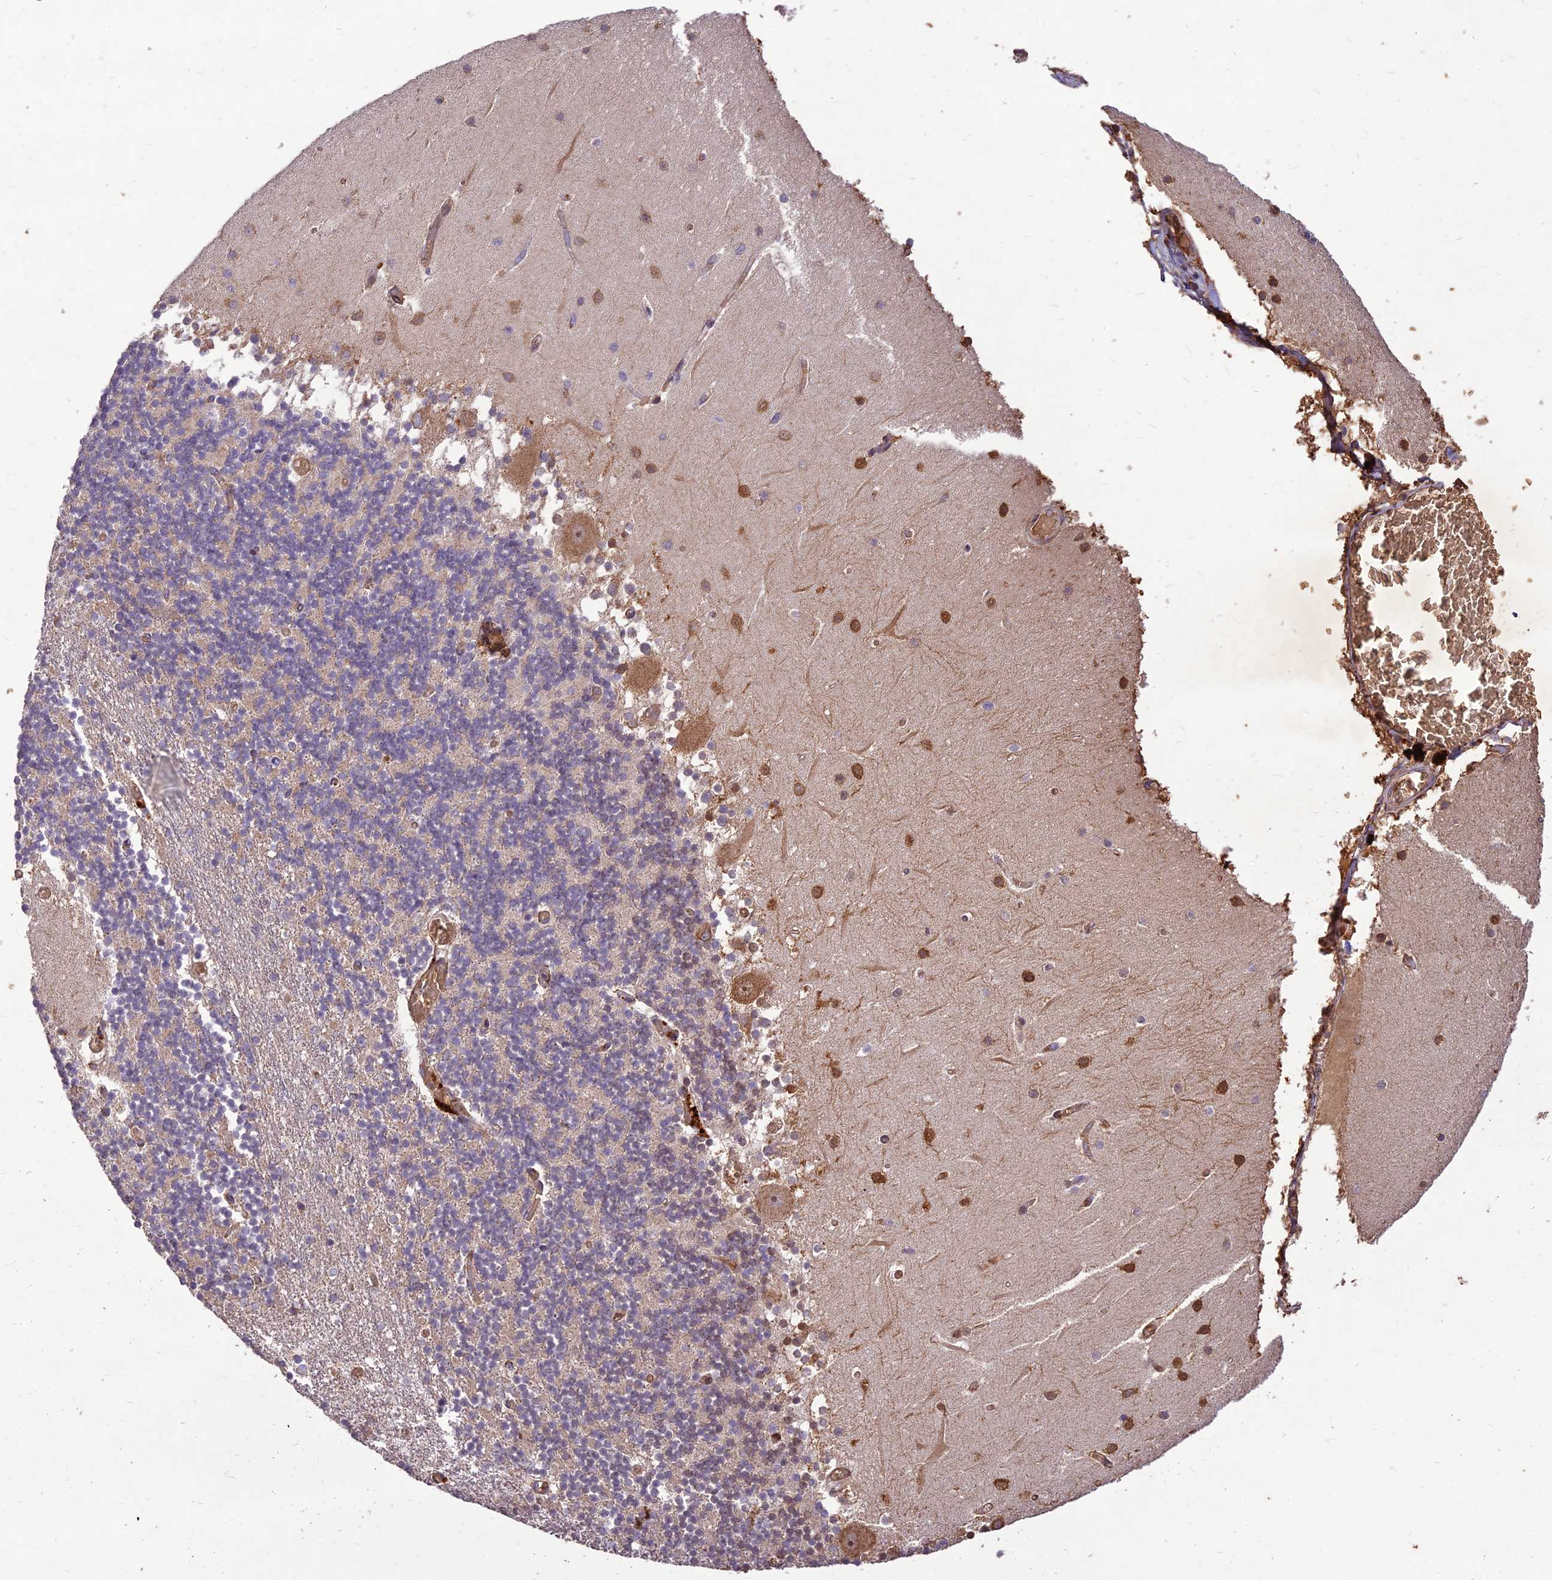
{"staining": {"intensity": "negative", "quantity": "none", "location": "none"}, "tissue": "cerebellum", "cell_type": "Cells in granular layer", "image_type": "normal", "snomed": [{"axis": "morphology", "description": "Normal tissue, NOS"}, {"axis": "topography", "description": "Cerebellum"}], "caption": "Immunohistochemistry (IHC) image of unremarkable cerebellum: cerebellum stained with DAB shows no significant protein staining in cells in granular layer.", "gene": "PPP1R11", "patient": {"sex": "female", "age": 28}}